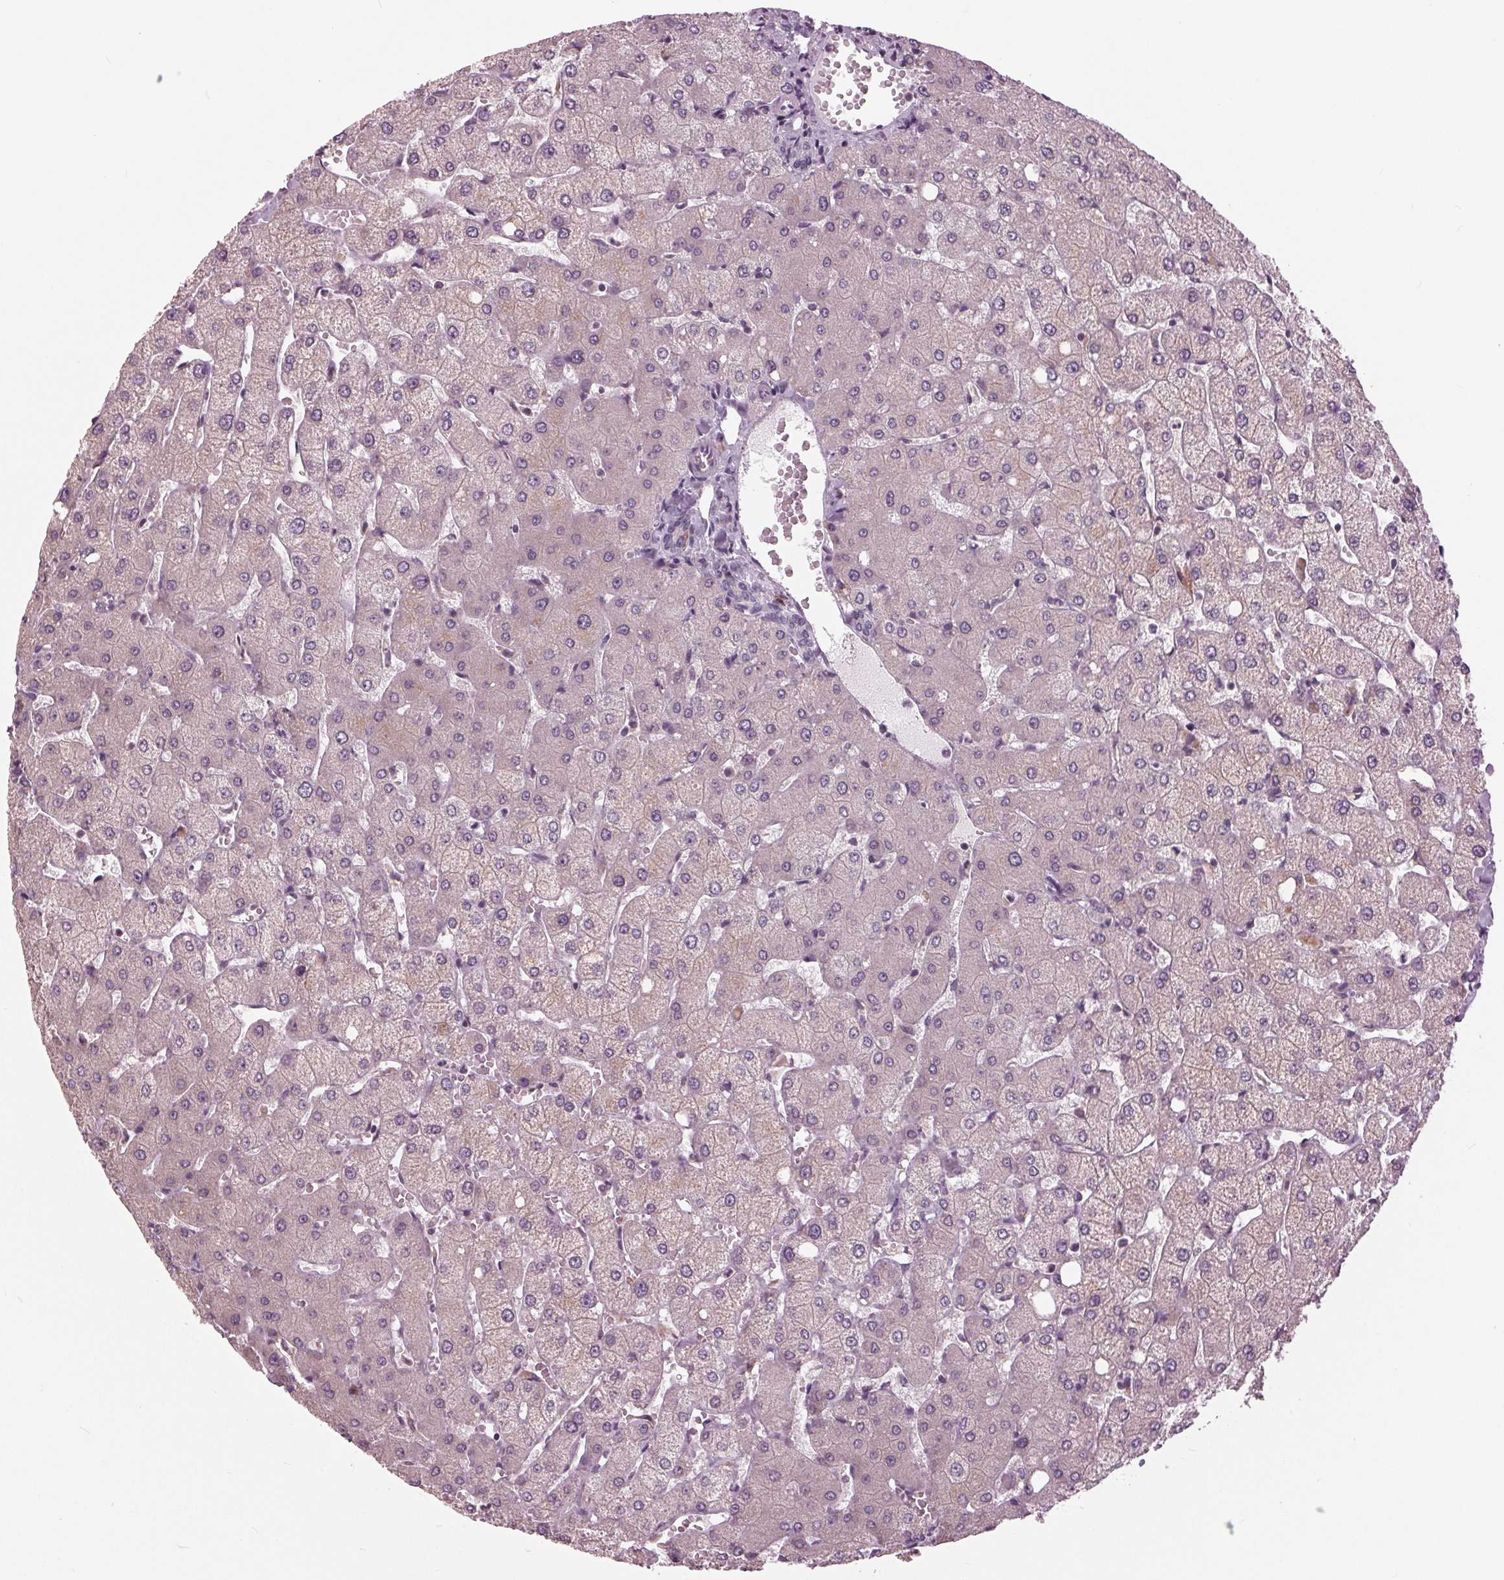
{"staining": {"intensity": "negative", "quantity": "none", "location": "none"}, "tissue": "liver", "cell_type": "Cholangiocytes", "image_type": "normal", "snomed": [{"axis": "morphology", "description": "Normal tissue, NOS"}, {"axis": "topography", "description": "Liver"}], "caption": "An IHC image of normal liver is shown. There is no staining in cholangiocytes of liver. Brightfield microscopy of immunohistochemistry stained with DAB (brown) and hematoxylin (blue), captured at high magnification.", "gene": "SIGLEC6", "patient": {"sex": "female", "age": 54}}